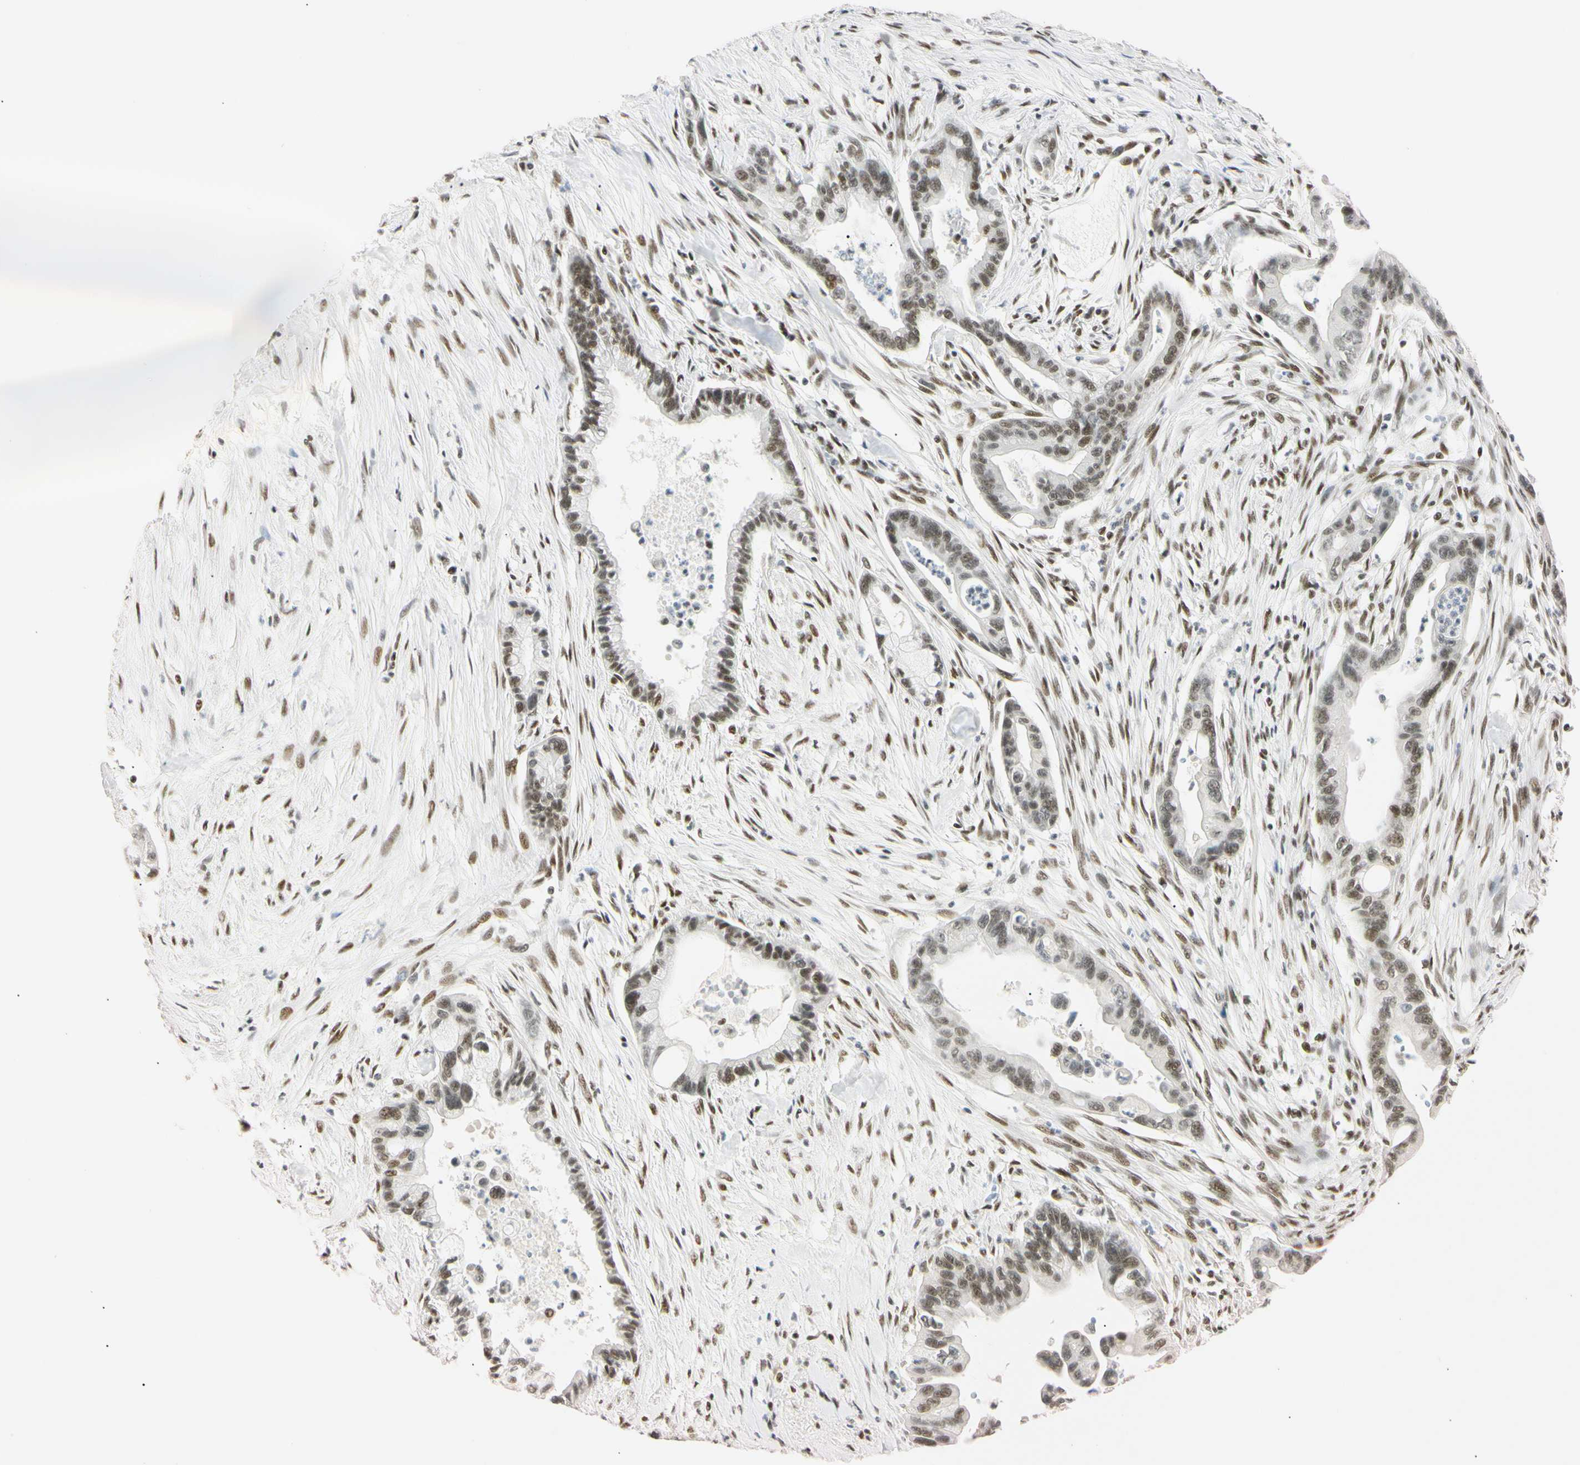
{"staining": {"intensity": "moderate", "quantity": ">75%", "location": "nuclear"}, "tissue": "pancreatic cancer", "cell_type": "Tumor cells", "image_type": "cancer", "snomed": [{"axis": "morphology", "description": "Adenocarcinoma, NOS"}, {"axis": "topography", "description": "Pancreas"}], "caption": "Immunohistochemistry (IHC) of human pancreatic adenocarcinoma demonstrates medium levels of moderate nuclear staining in approximately >75% of tumor cells. (DAB (3,3'-diaminobenzidine) IHC with brightfield microscopy, high magnification).", "gene": "ZNF134", "patient": {"sex": "male", "age": 70}}